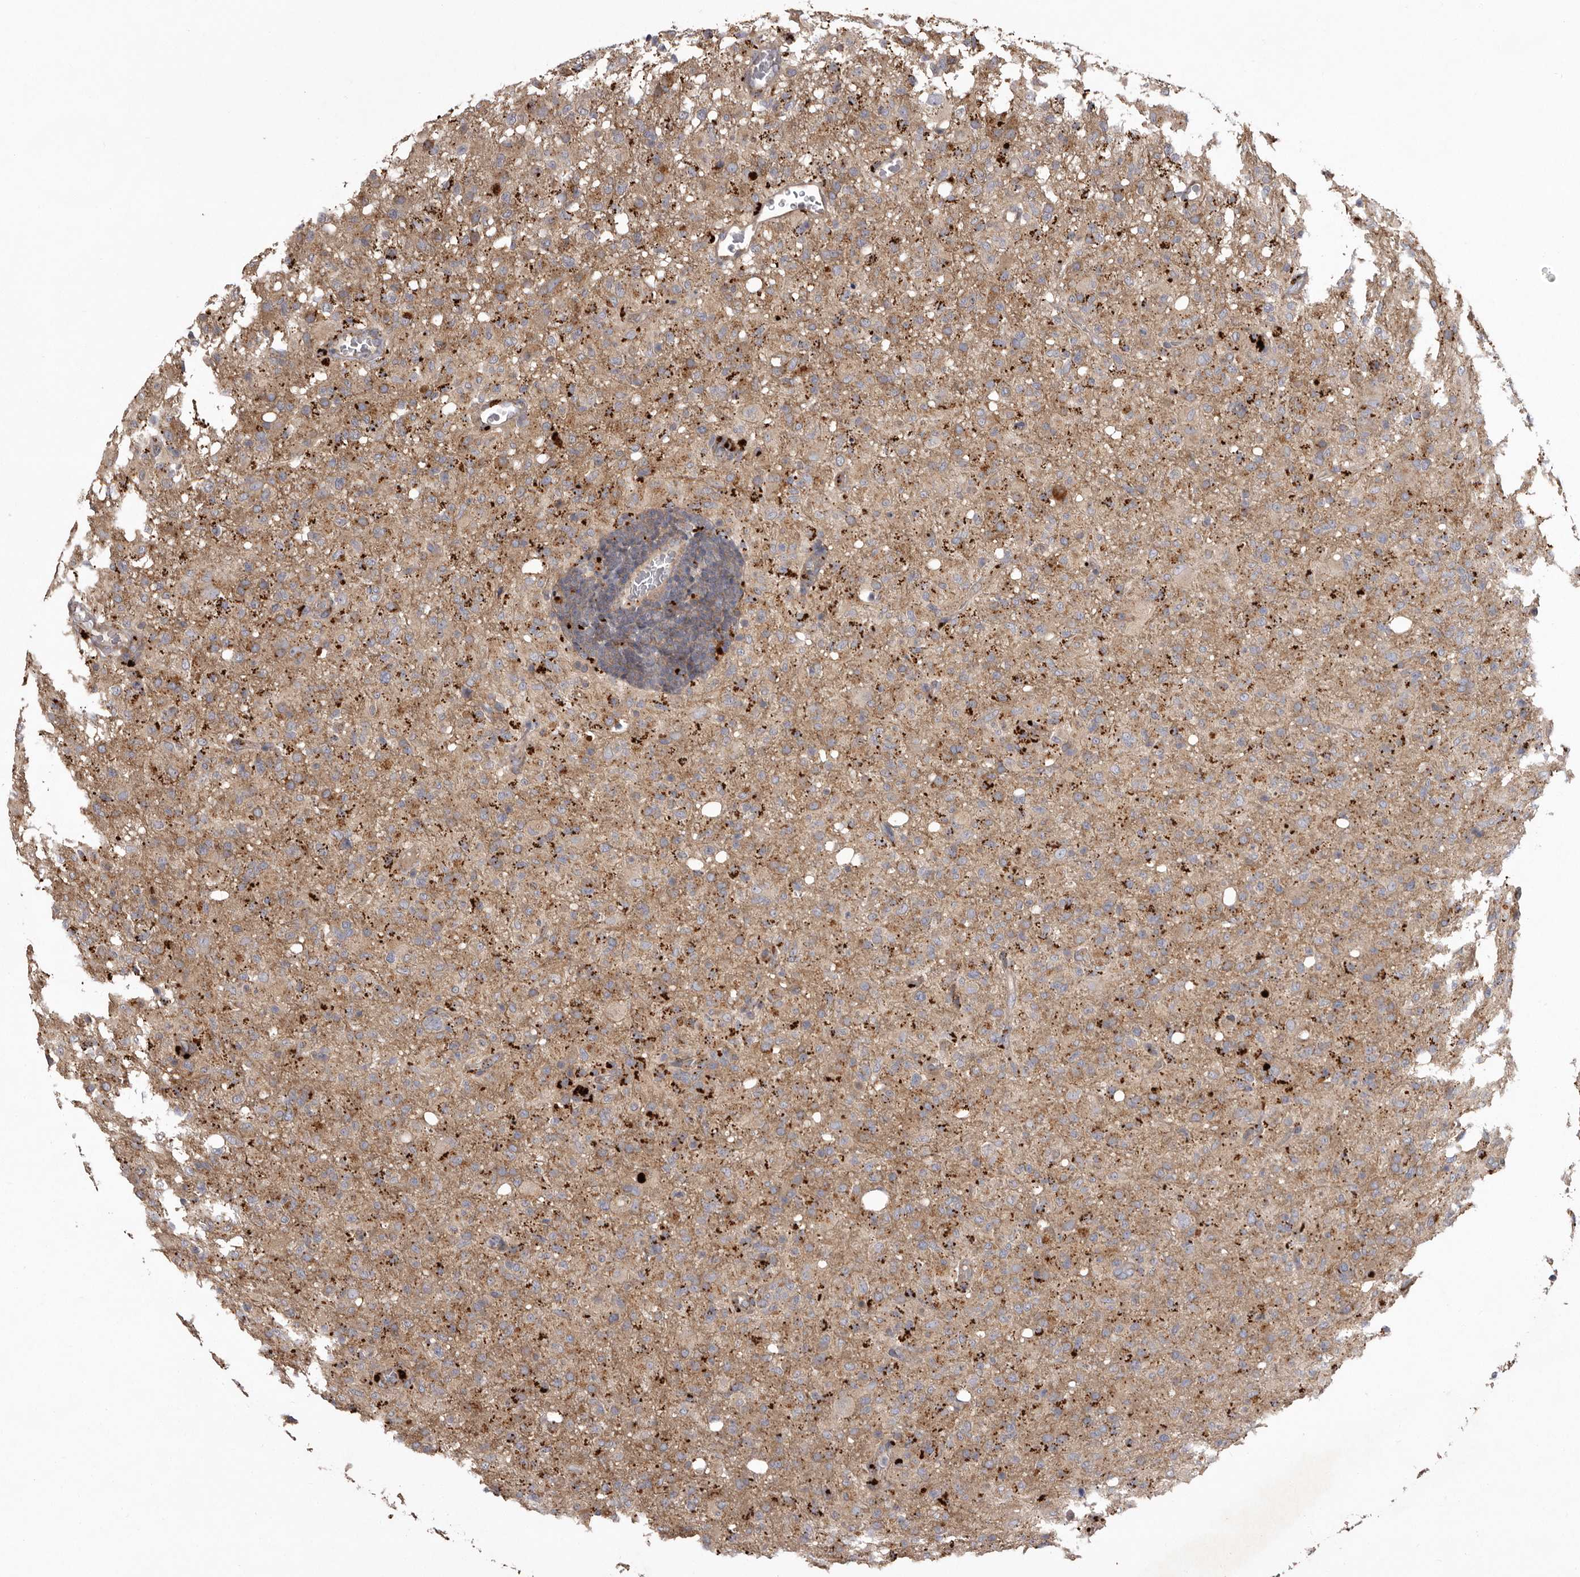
{"staining": {"intensity": "moderate", "quantity": "25%-75%", "location": "cytoplasmic/membranous"}, "tissue": "glioma", "cell_type": "Tumor cells", "image_type": "cancer", "snomed": [{"axis": "morphology", "description": "Glioma, malignant, High grade"}, {"axis": "topography", "description": "Brain"}], "caption": "Malignant glioma (high-grade) stained with a brown dye displays moderate cytoplasmic/membranous positive positivity in approximately 25%-75% of tumor cells.", "gene": "WDR47", "patient": {"sex": "female", "age": 57}}